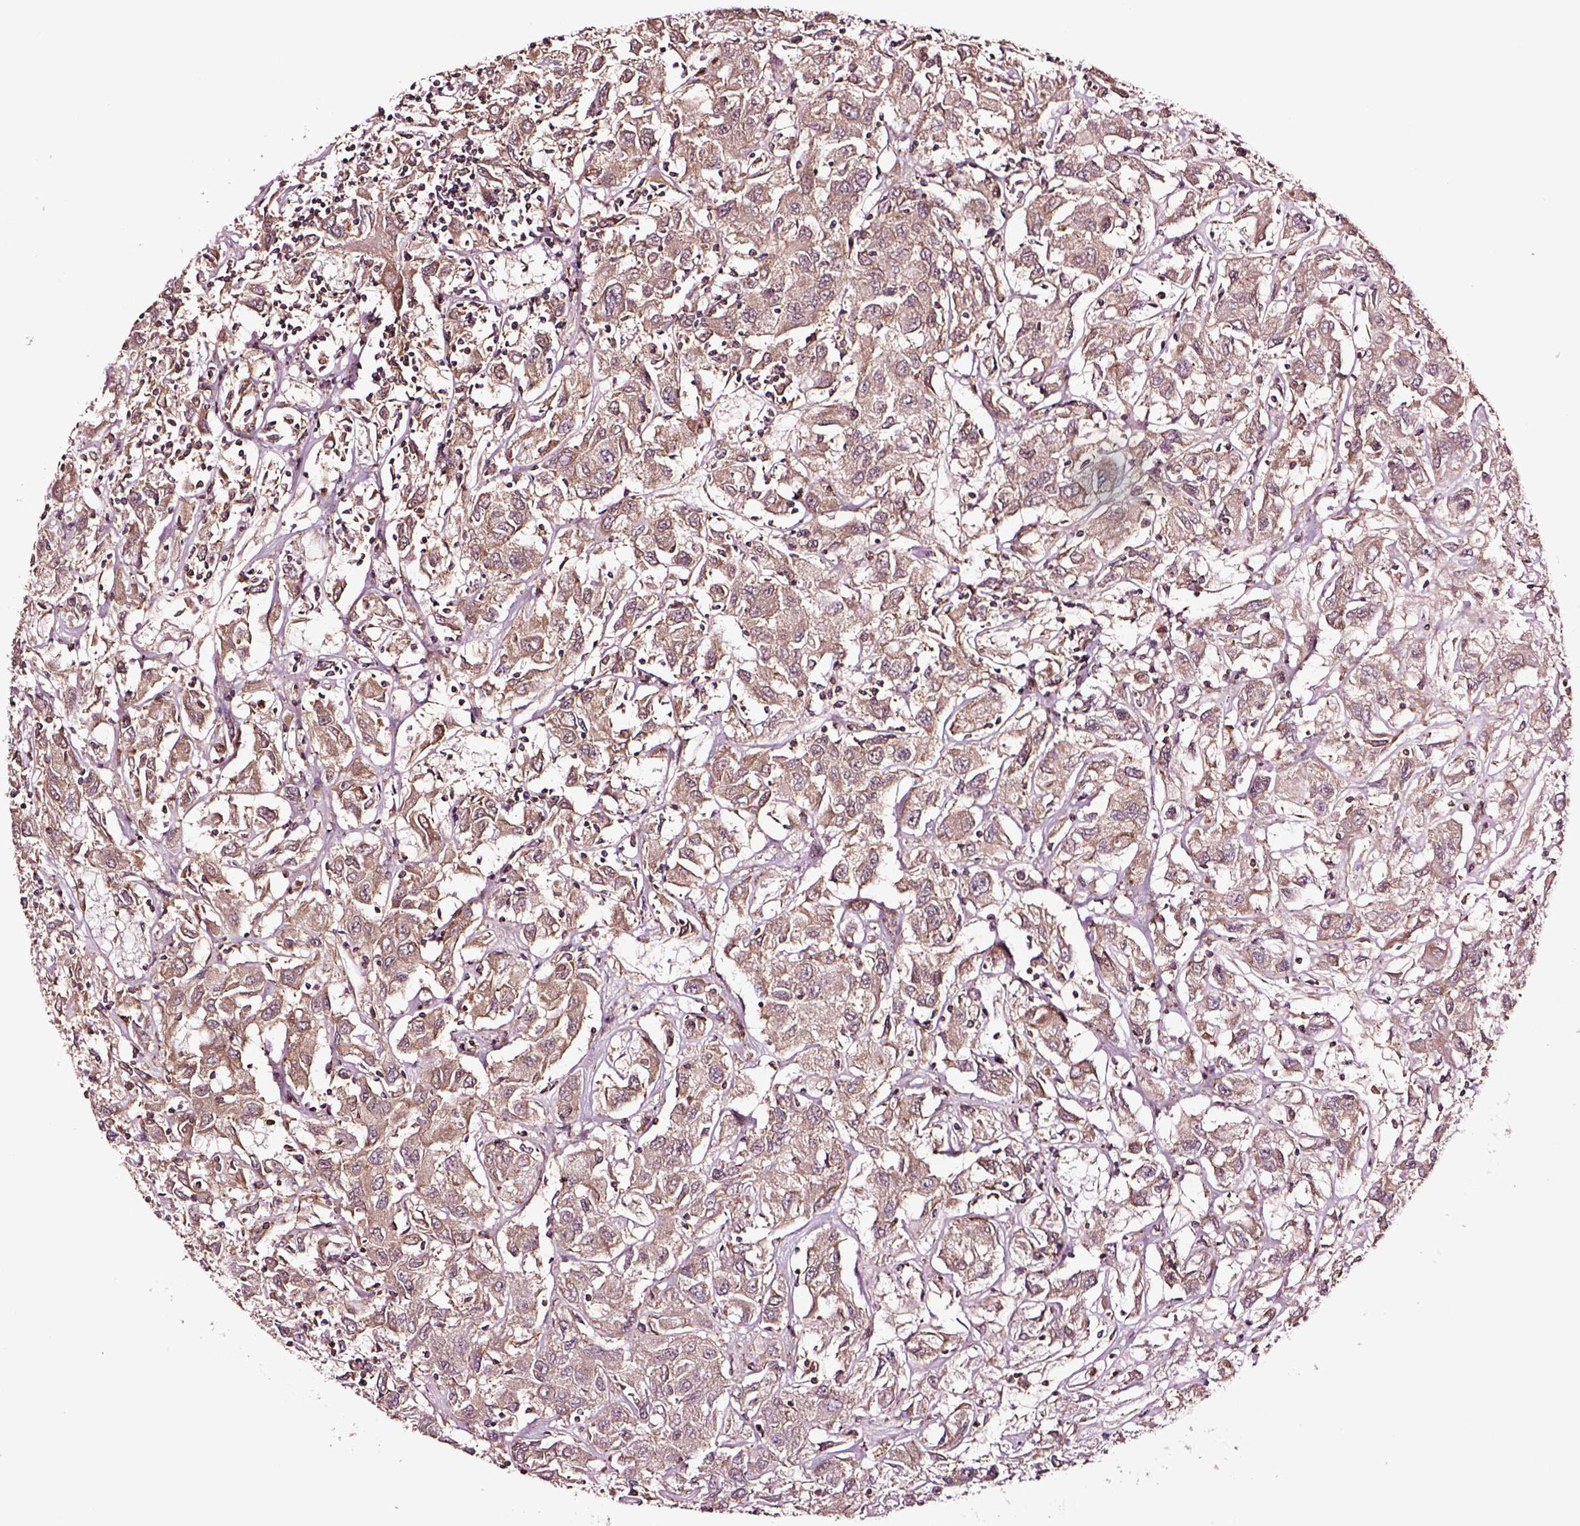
{"staining": {"intensity": "weak", "quantity": ">75%", "location": "cytoplasmic/membranous"}, "tissue": "renal cancer", "cell_type": "Tumor cells", "image_type": "cancer", "snomed": [{"axis": "morphology", "description": "Adenocarcinoma, NOS"}, {"axis": "topography", "description": "Kidney"}], "caption": "Human renal adenocarcinoma stained with a brown dye shows weak cytoplasmic/membranous positive expression in about >75% of tumor cells.", "gene": "RASSF5", "patient": {"sex": "female", "age": 76}}